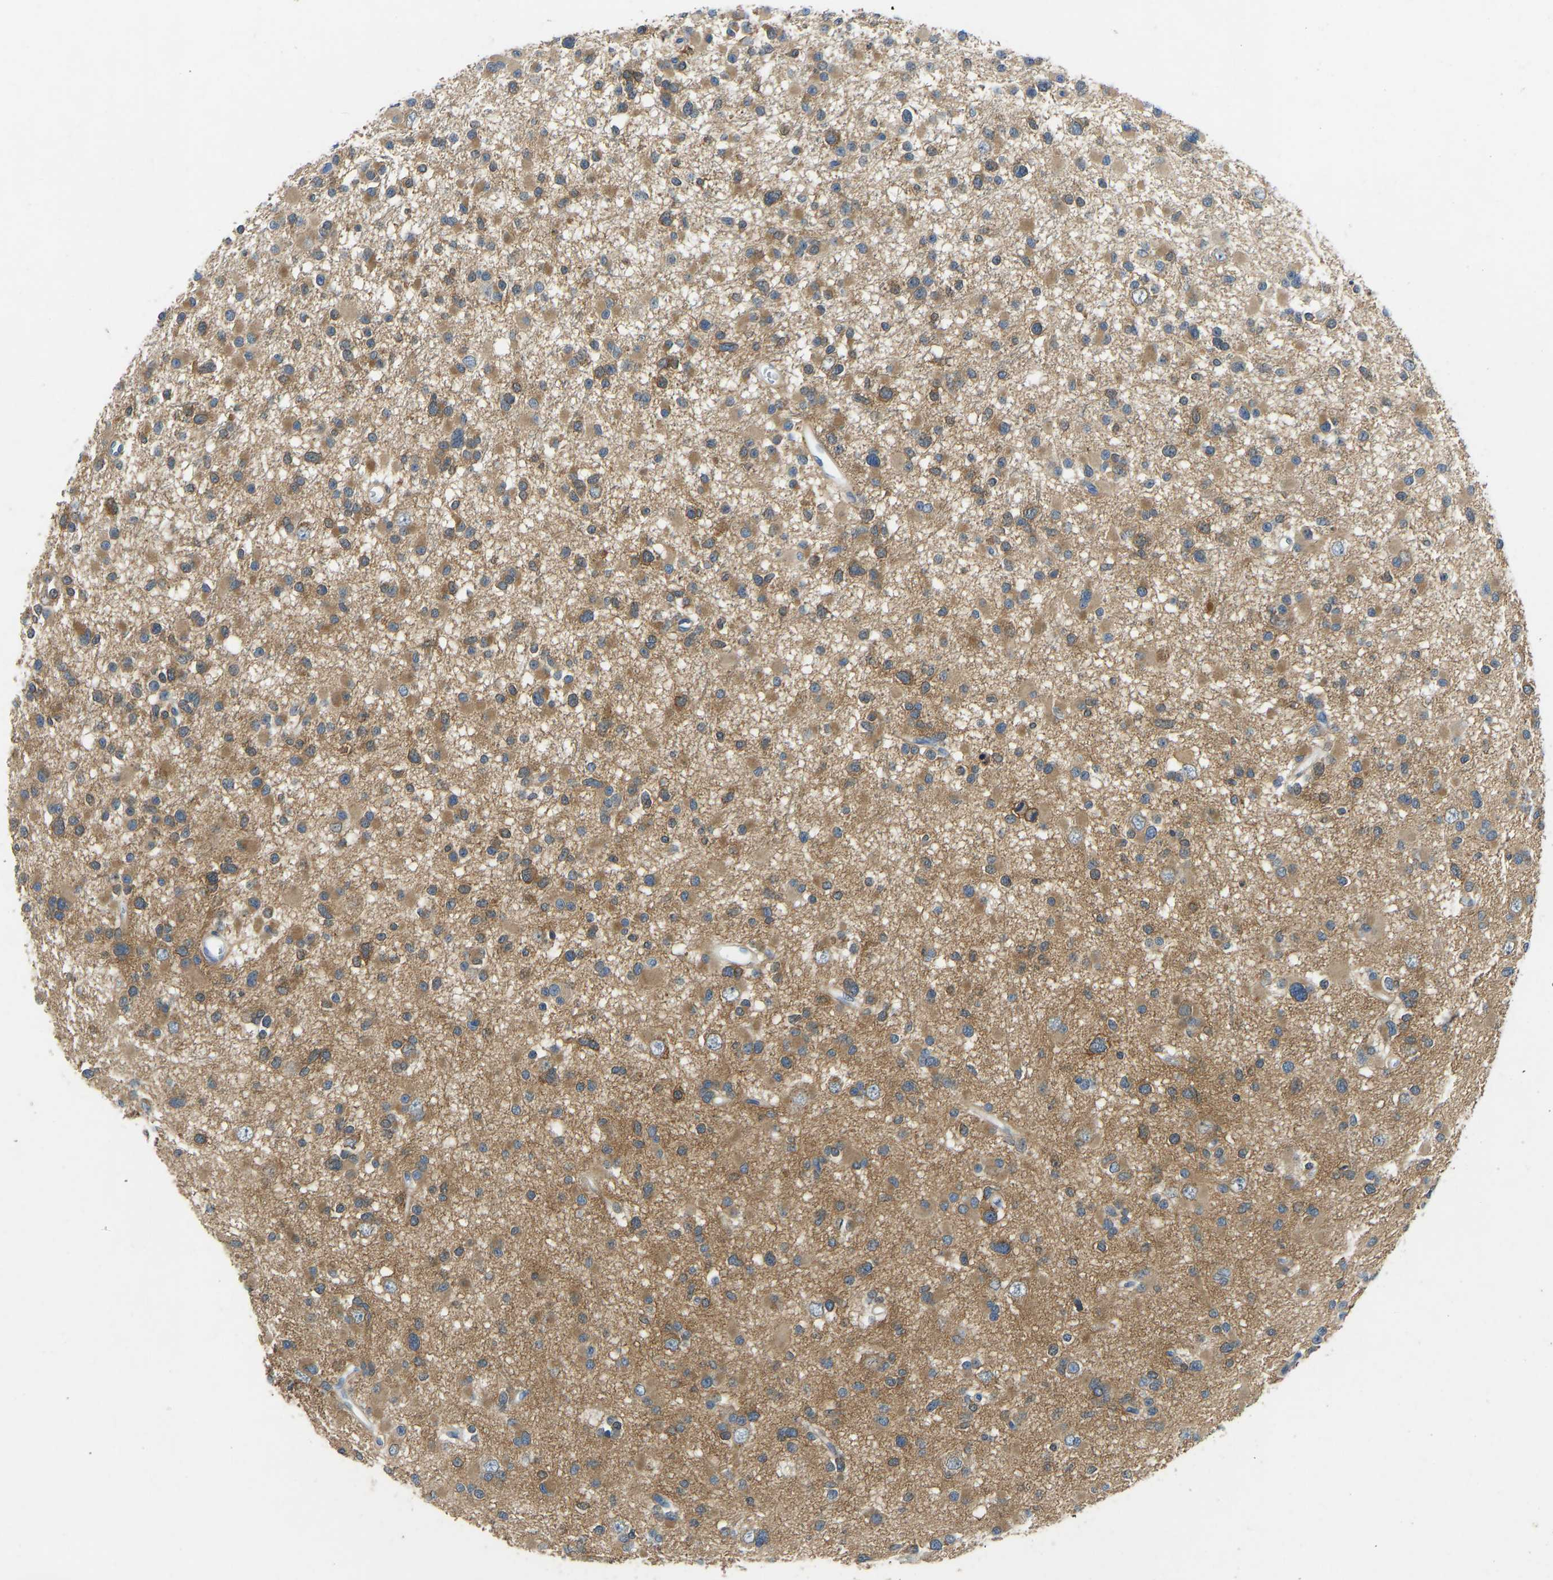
{"staining": {"intensity": "moderate", "quantity": ">75%", "location": "cytoplasmic/membranous"}, "tissue": "glioma", "cell_type": "Tumor cells", "image_type": "cancer", "snomed": [{"axis": "morphology", "description": "Glioma, malignant, Low grade"}, {"axis": "topography", "description": "Brain"}], "caption": "Human malignant glioma (low-grade) stained with a protein marker shows moderate staining in tumor cells.", "gene": "NDRG3", "patient": {"sex": "female", "age": 22}}